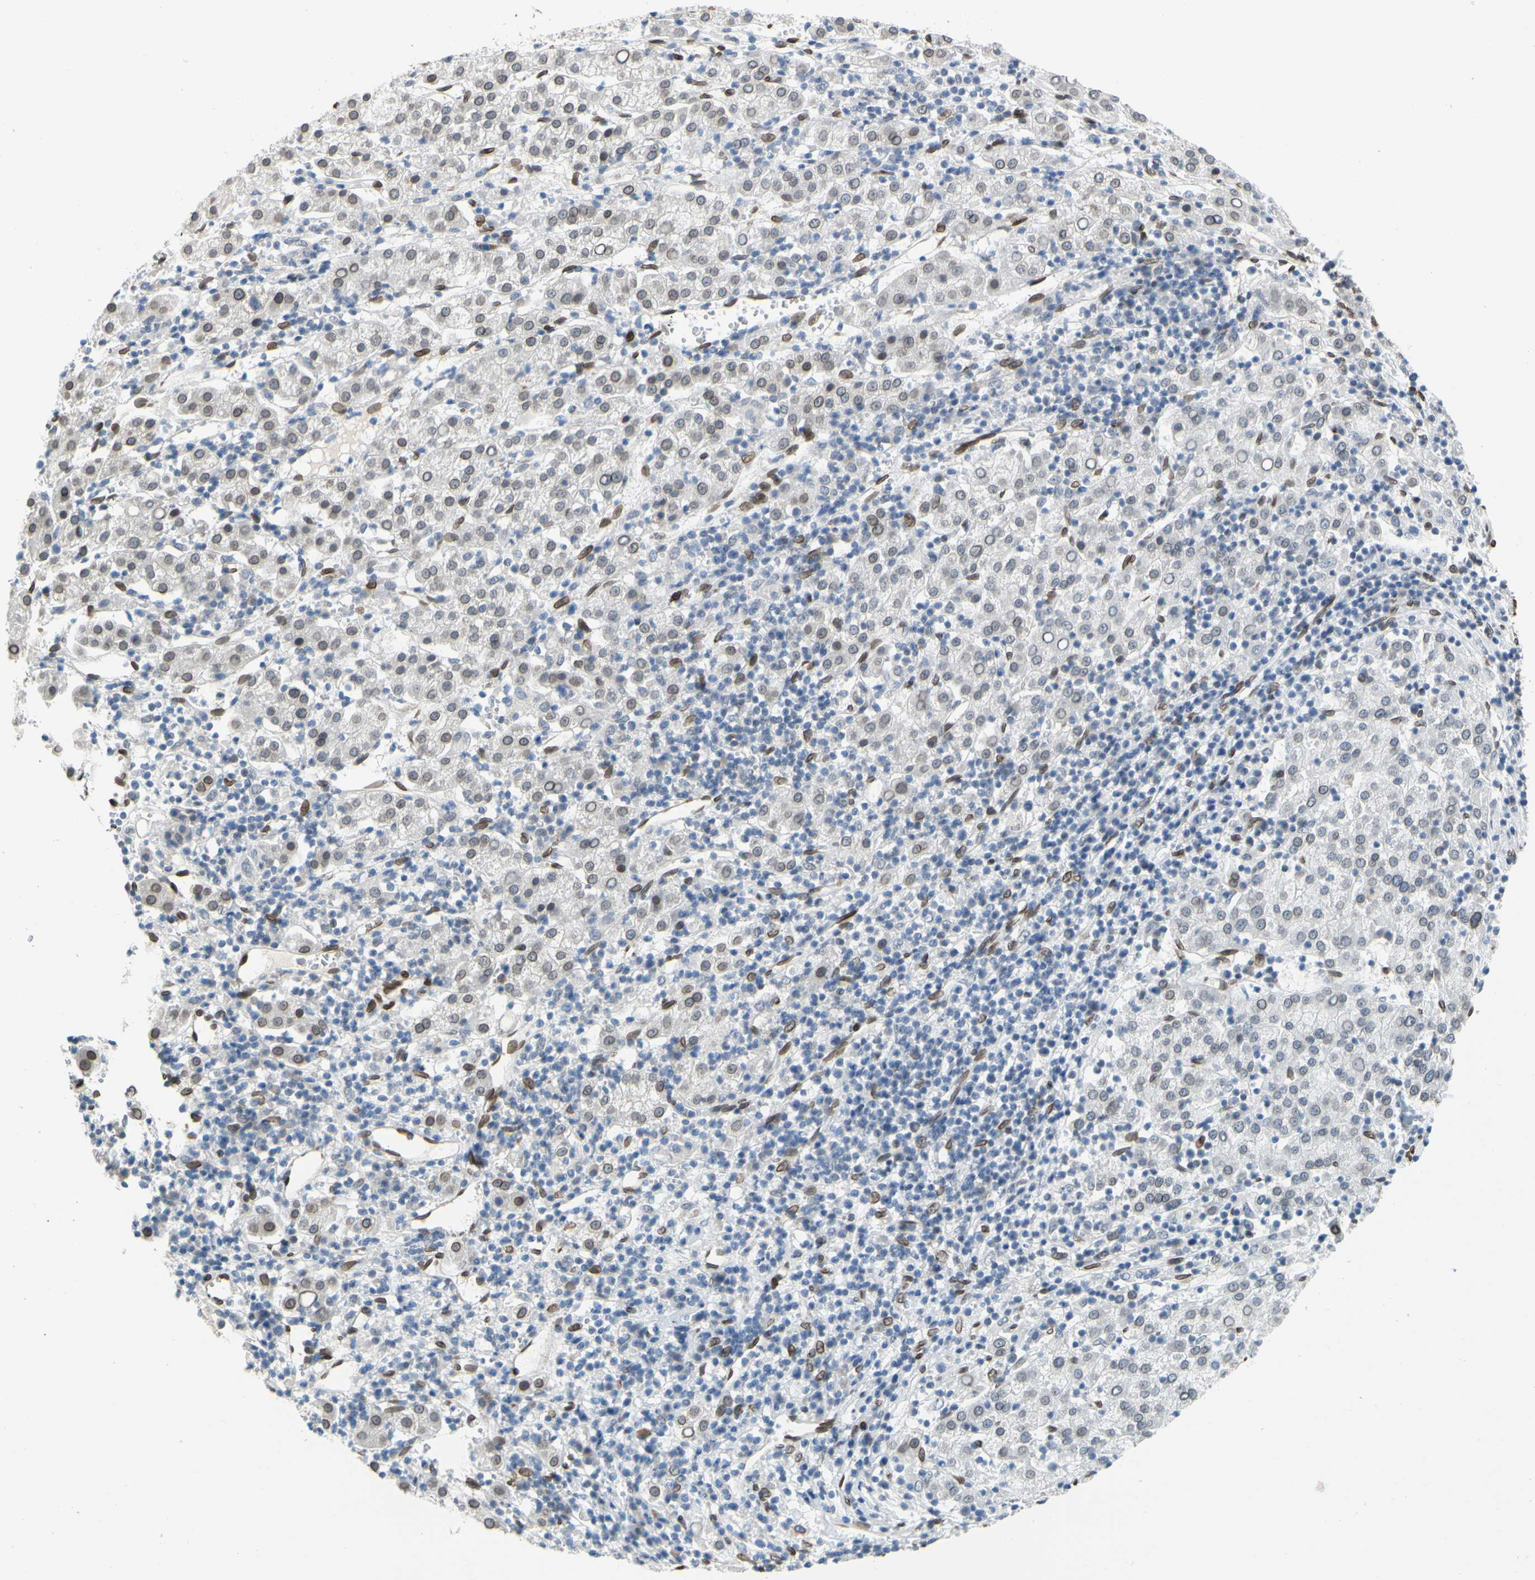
{"staining": {"intensity": "moderate", "quantity": "<25%", "location": "cytoplasmic/membranous,nuclear"}, "tissue": "liver cancer", "cell_type": "Tumor cells", "image_type": "cancer", "snomed": [{"axis": "morphology", "description": "Carcinoma, Hepatocellular, NOS"}, {"axis": "topography", "description": "Liver"}], "caption": "The histopathology image shows staining of liver cancer (hepatocellular carcinoma), revealing moderate cytoplasmic/membranous and nuclear protein expression (brown color) within tumor cells.", "gene": "SUN1", "patient": {"sex": "female", "age": 58}}